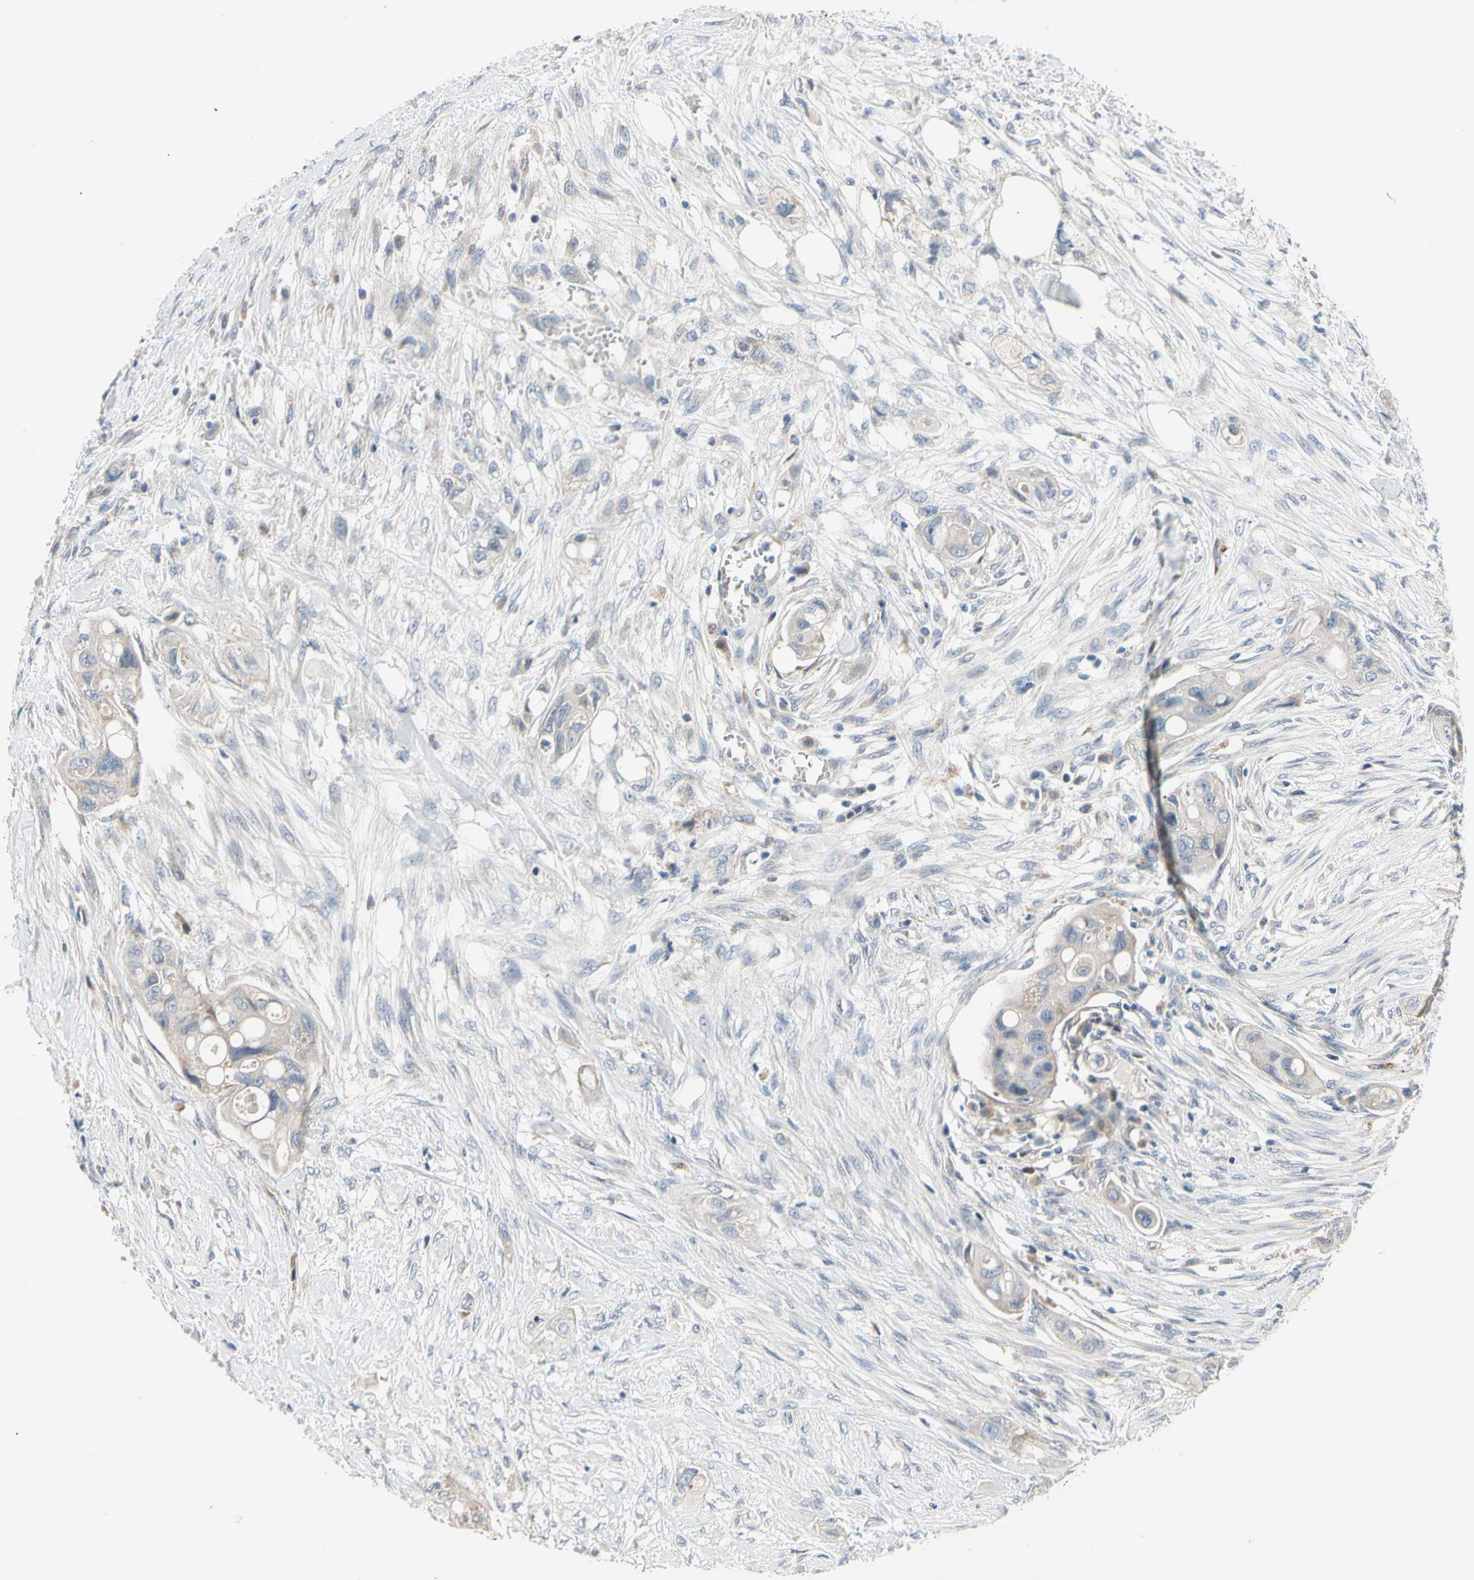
{"staining": {"intensity": "negative", "quantity": "none", "location": "none"}, "tissue": "colorectal cancer", "cell_type": "Tumor cells", "image_type": "cancer", "snomed": [{"axis": "morphology", "description": "Adenocarcinoma, NOS"}, {"axis": "topography", "description": "Colon"}], "caption": "Tumor cells show no significant protein staining in adenocarcinoma (colorectal).", "gene": "NFASC", "patient": {"sex": "female", "age": 57}}